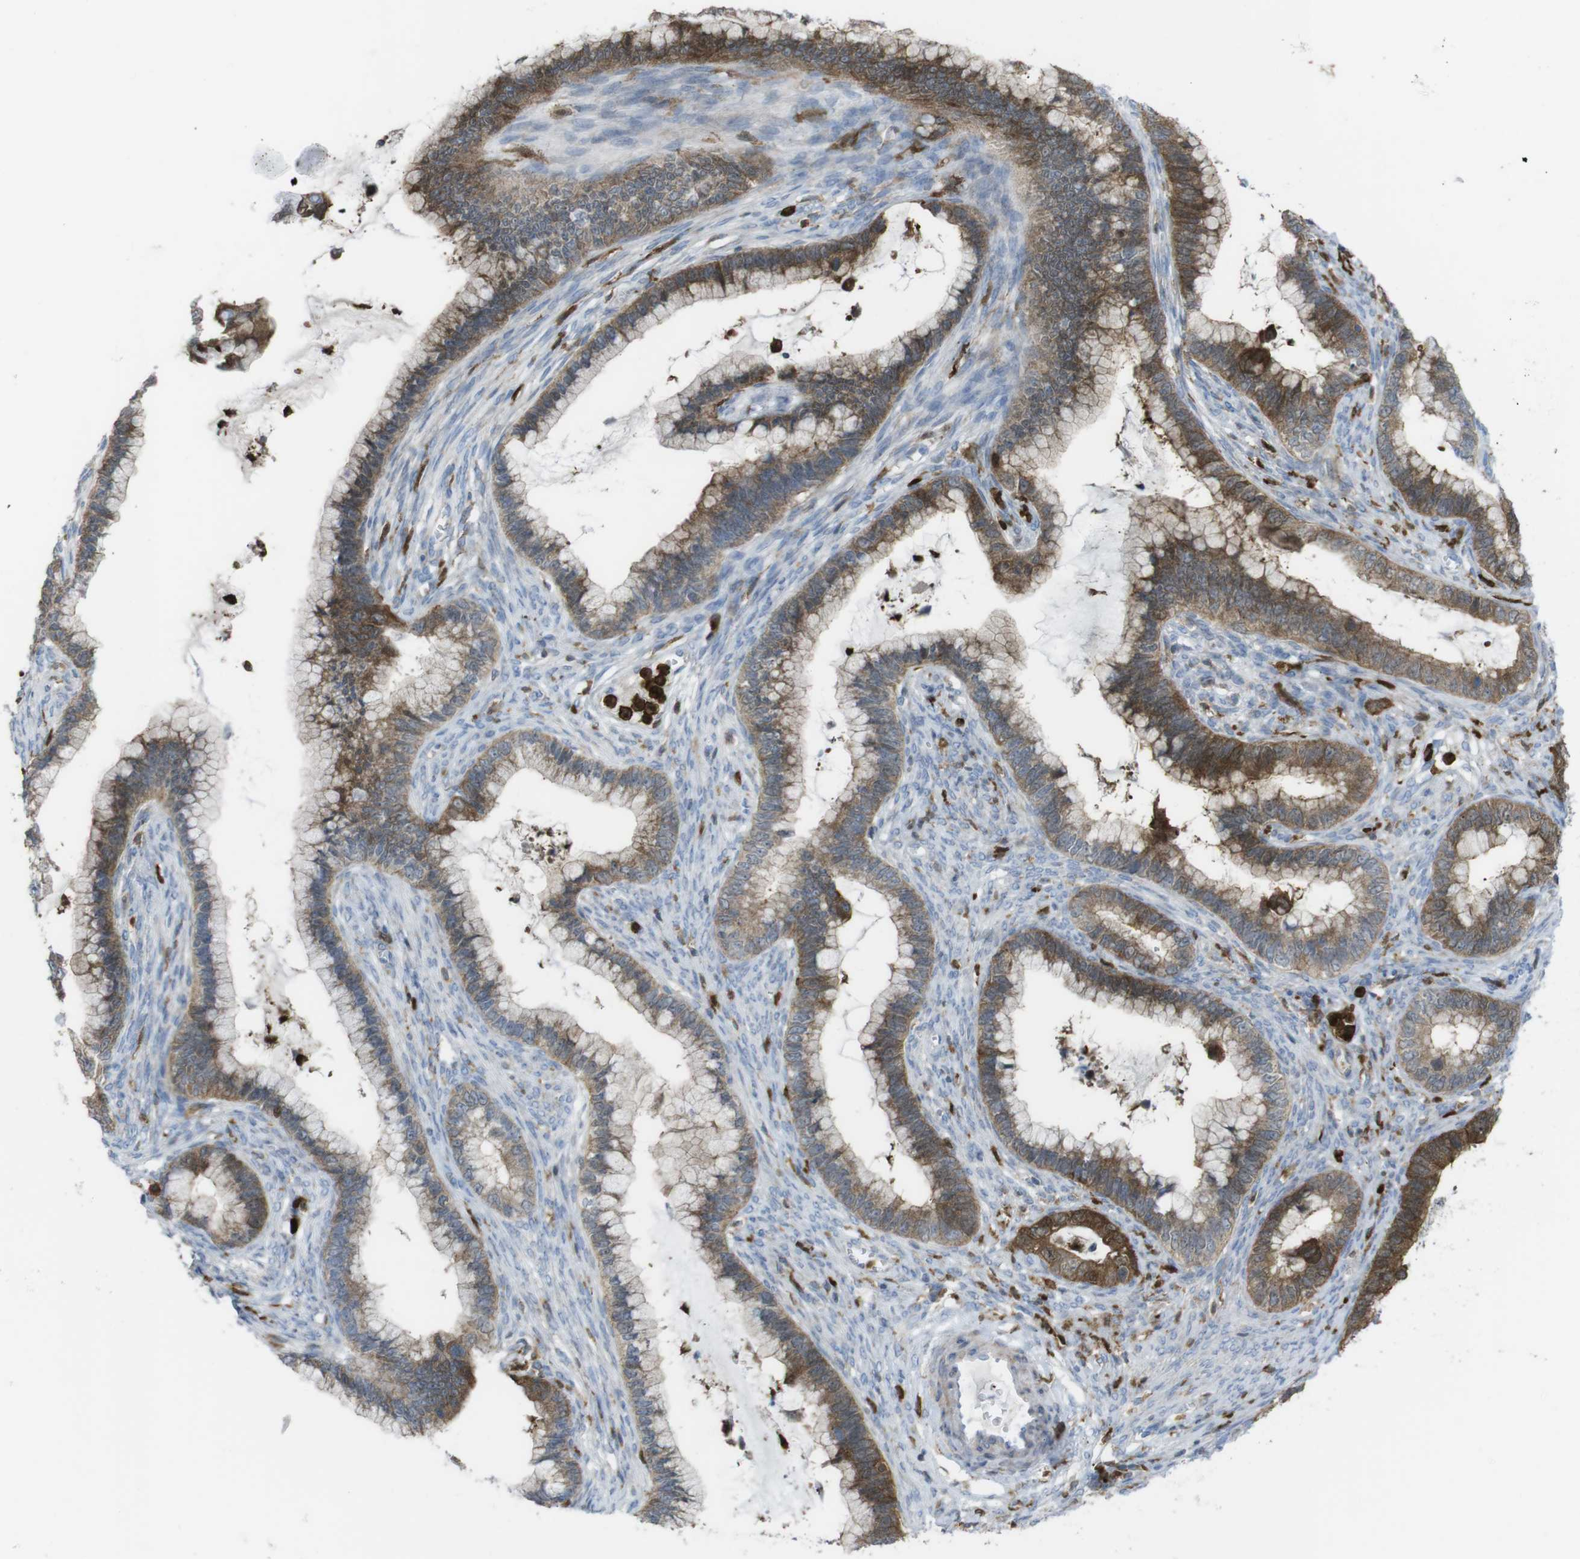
{"staining": {"intensity": "moderate", "quantity": "25%-75%", "location": "cytoplasmic/membranous"}, "tissue": "cervical cancer", "cell_type": "Tumor cells", "image_type": "cancer", "snomed": [{"axis": "morphology", "description": "Adenocarcinoma, NOS"}, {"axis": "topography", "description": "Cervix"}], "caption": "Immunohistochemical staining of human cervical cancer reveals medium levels of moderate cytoplasmic/membranous staining in about 25%-75% of tumor cells.", "gene": "PRKCD", "patient": {"sex": "female", "age": 44}}